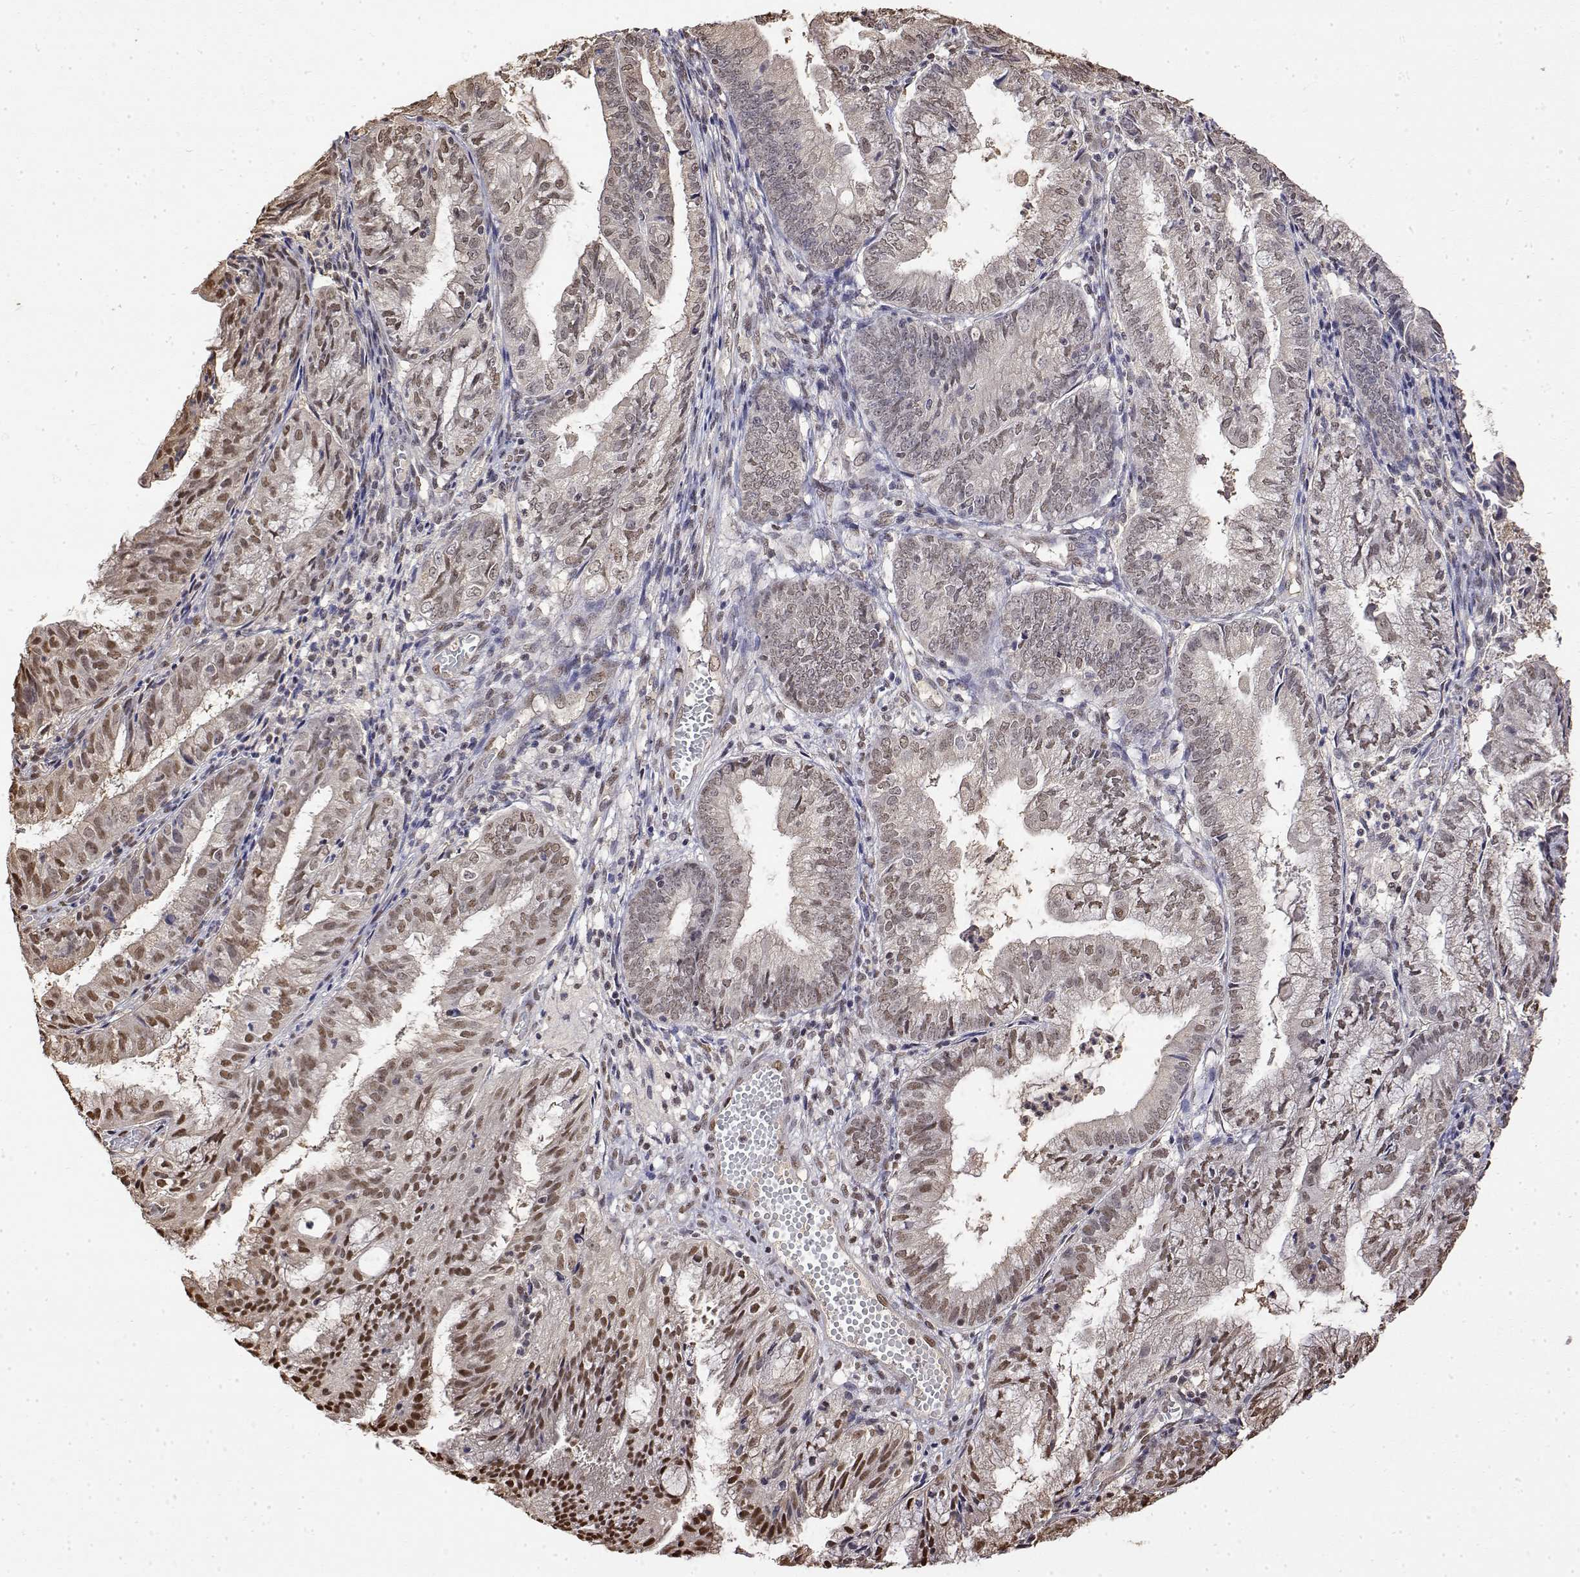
{"staining": {"intensity": "weak", "quantity": ">75%", "location": "nuclear"}, "tissue": "endometrial cancer", "cell_type": "Tumor cells", "image_type": "cancer", "snomed": [{"axis": "morphology", "description": "Adenocarcinoma, NOS"}, {"axis": "topography", "description": "Endometrium"}], "caption": "This photomicrograph shows immunohistochemistry staining of human endometrial cancer, with low weak nuclear positivity in about >75% of tumor cells.", "gene": "TPI1", "patient": {"sex": "female", "age": 55}}